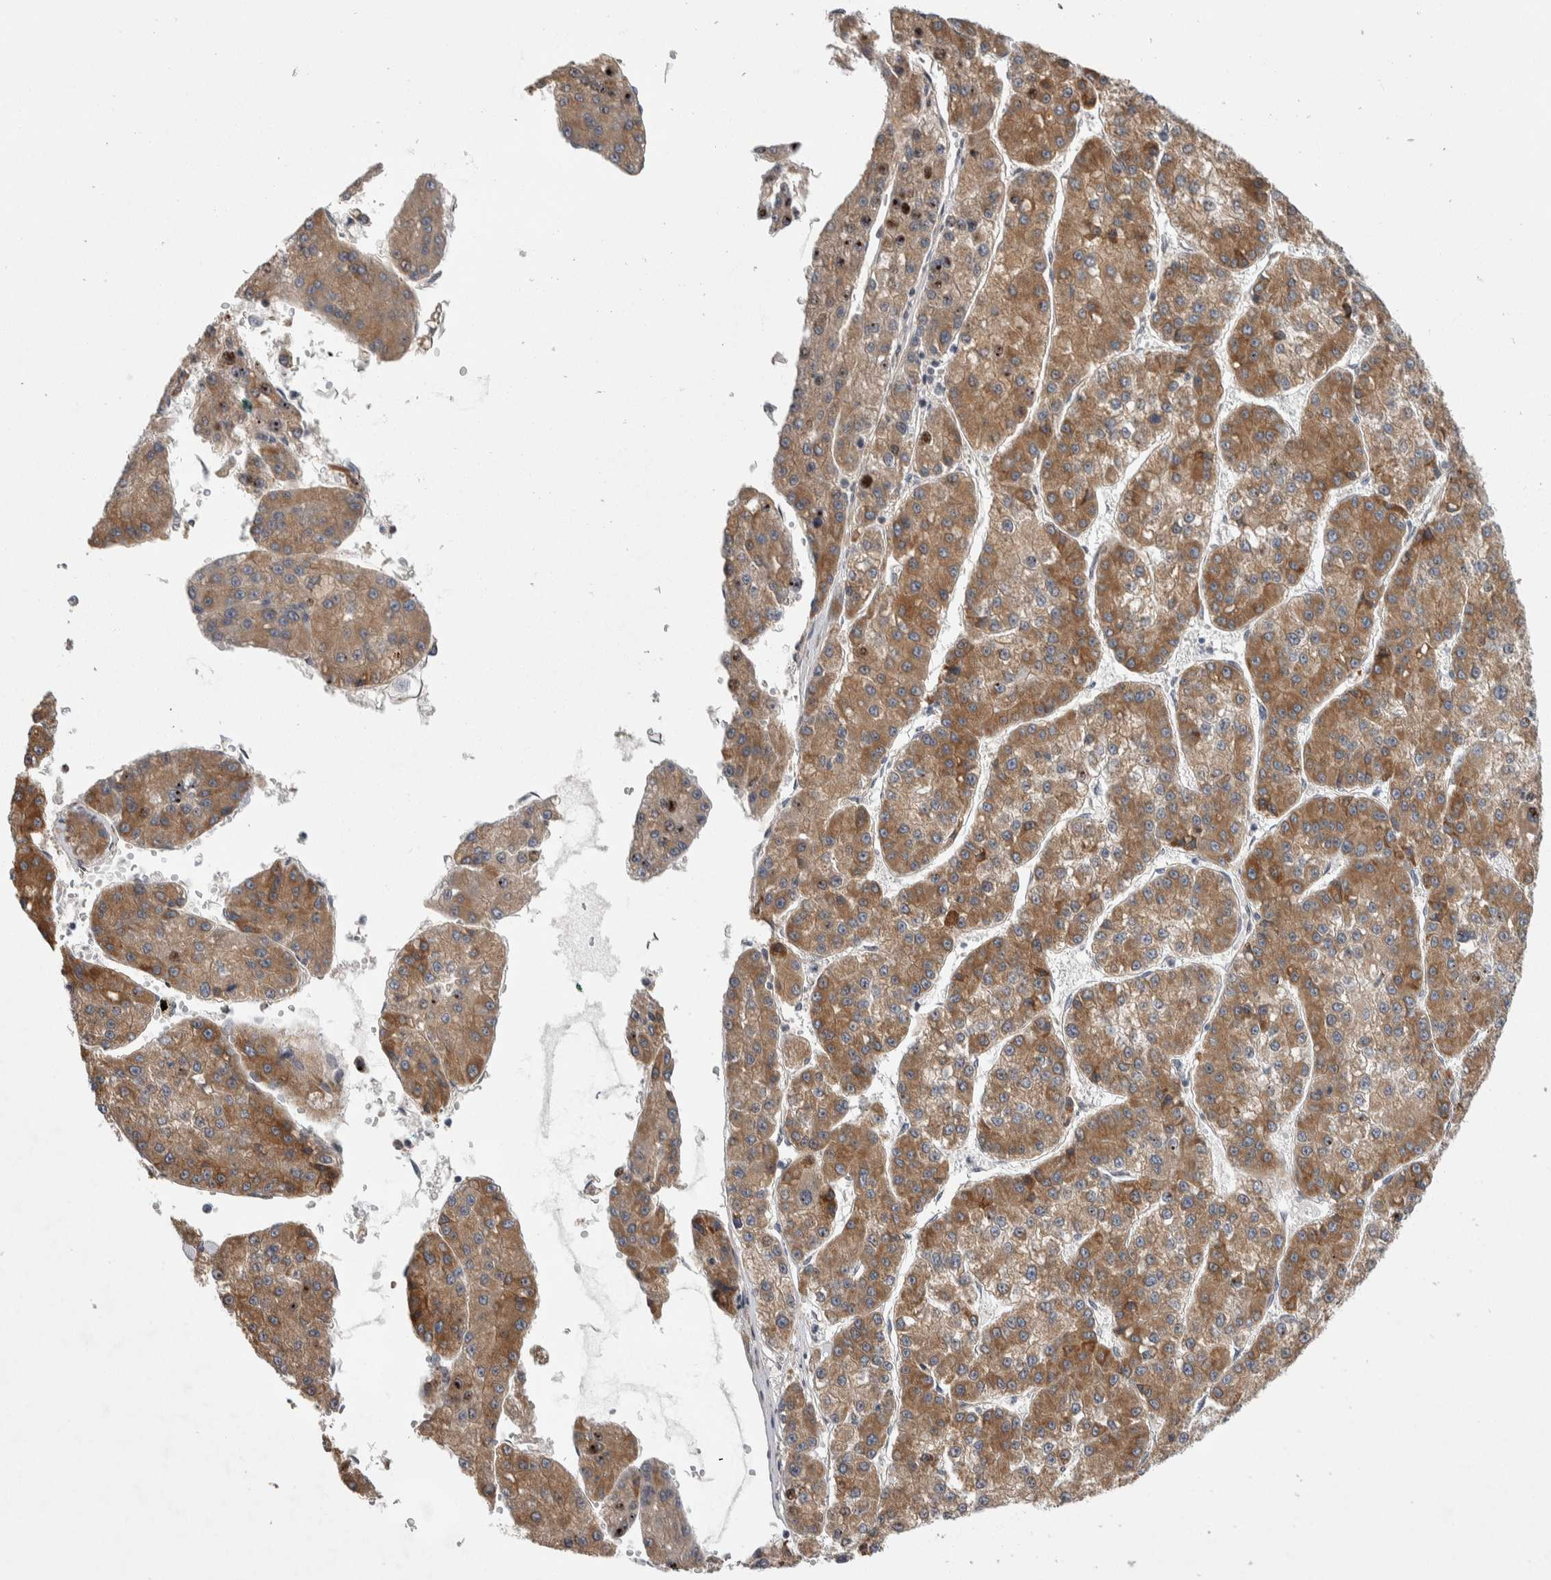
{"staining": {"intensity": "strong", "quantity": "<25%", "location": "cytoplasmic/membranous,nuclear"}, "tissue": "liver cancer", "cell_type": "Tumor cells", "image_type": "cancer", "snomed": [{"axis": "morphology", "description": "Carcinoma, Hepatocellular, NOS"}, {"axis": "topography", "description": "Liver"}], "caption": "High-power microscopy captured an IHC histopathology image of liver hepatocellular carcinoma, revealing strong cytoplasmic/membranous and nuclear positivity in approximately <25% of tumor cells. (brown staining indicates protein expression, while blue staining denotes nuclei).", "gene": "IBTK", "patient": {"sex": "female", "age": 73}}